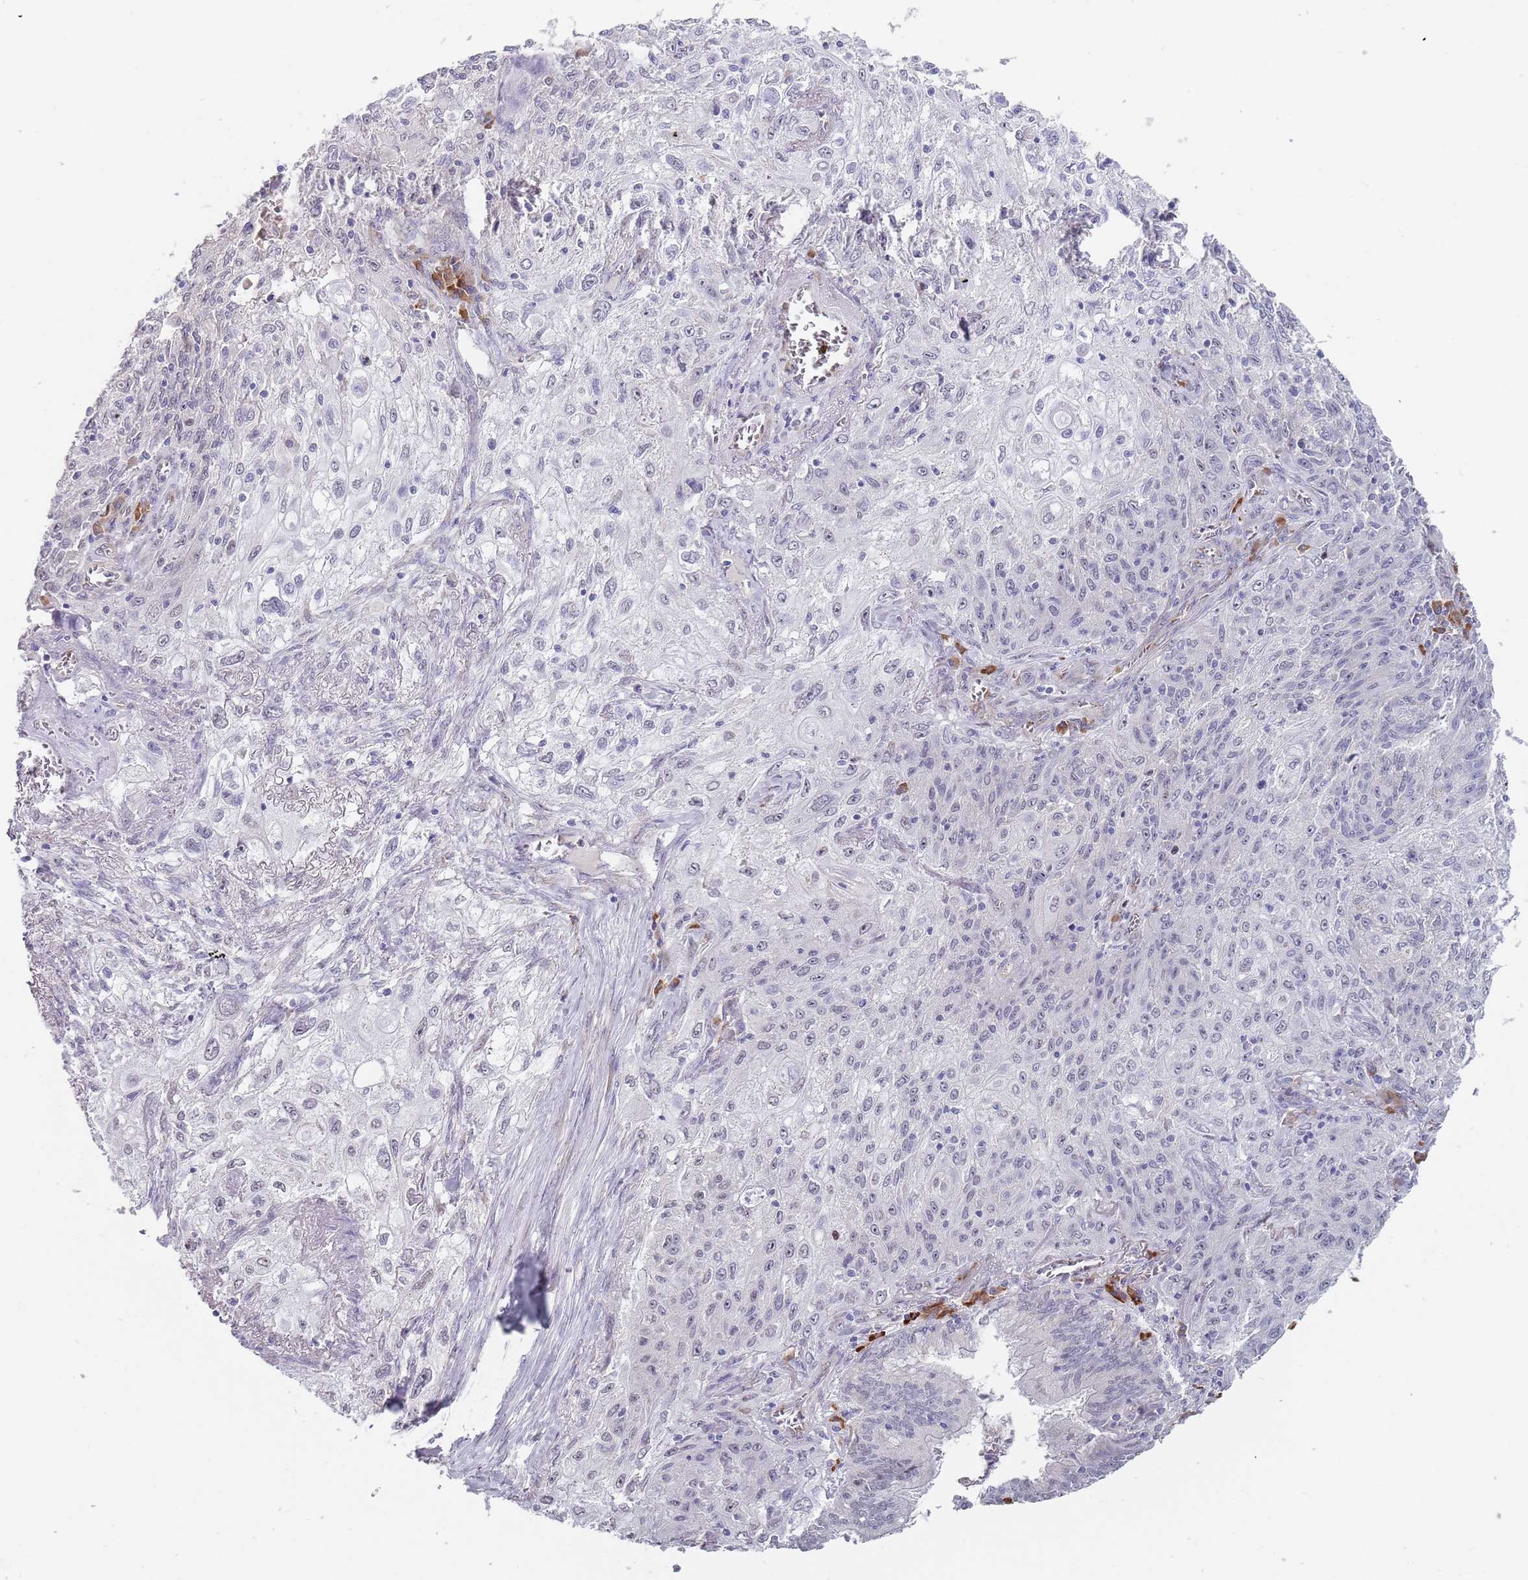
{"staining": {"intensity": "negative", "quantity": "none", "location": "none"}, "tissue": "lung cancer", "cell_type": "Tumor cells", "image_type": "cancer", "snomed": [{"axis": "morphology", "description": "Squamous cell carcinoma, NOS"}, {"axis": "topography", "description": "Lung"}], "caption": "DAB immunohistochemical staining of lung squamous cell carcinoma exhibits no significant positivity in tumor cells.", "gene": "TNRC6C", "patient": {"sex": "female", "age": 69}}